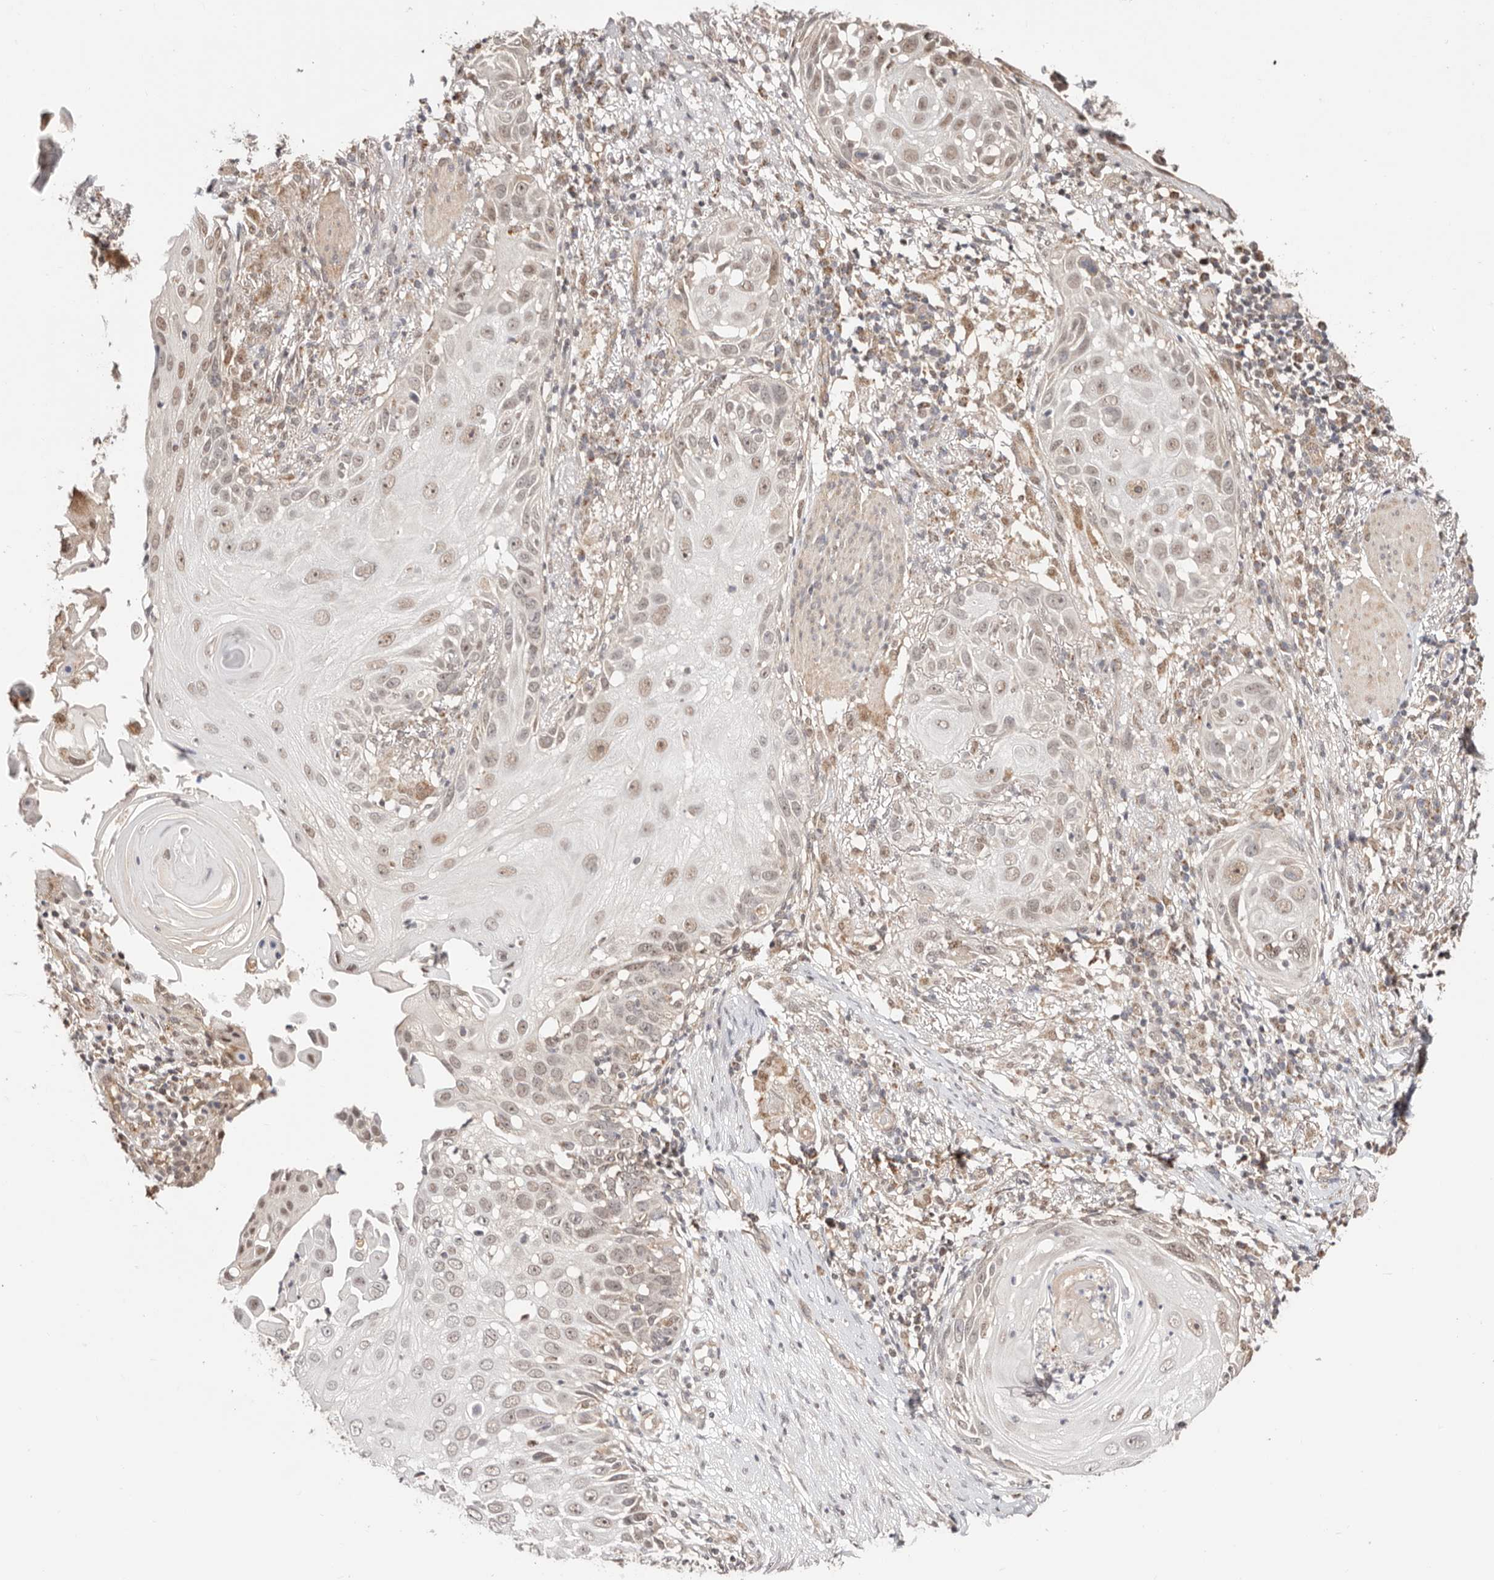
{"staining": {"intensity": "weak", "quantity": "25%-75%", "location": "nuclear"}, "tissue": "skin cancer", "cell_type": "Tumor cells", "image_type": "cancer", "snomed": [{"axis": "morphology", "description": "Squamous cell carcinoma, NOS"}, {"axis": "topography", "description": "Skin"}], "caption": "Skin cancer (squamous cell carcinoma) stained with IHC reveals weak nuclear expression in approximately 25%-75% of tumor cells. (DAB IHC, brown staining for protein, blue staining for nuclei).", "gene": "CTNNBL1", "patient": {"sex": "female", "age": 44}}